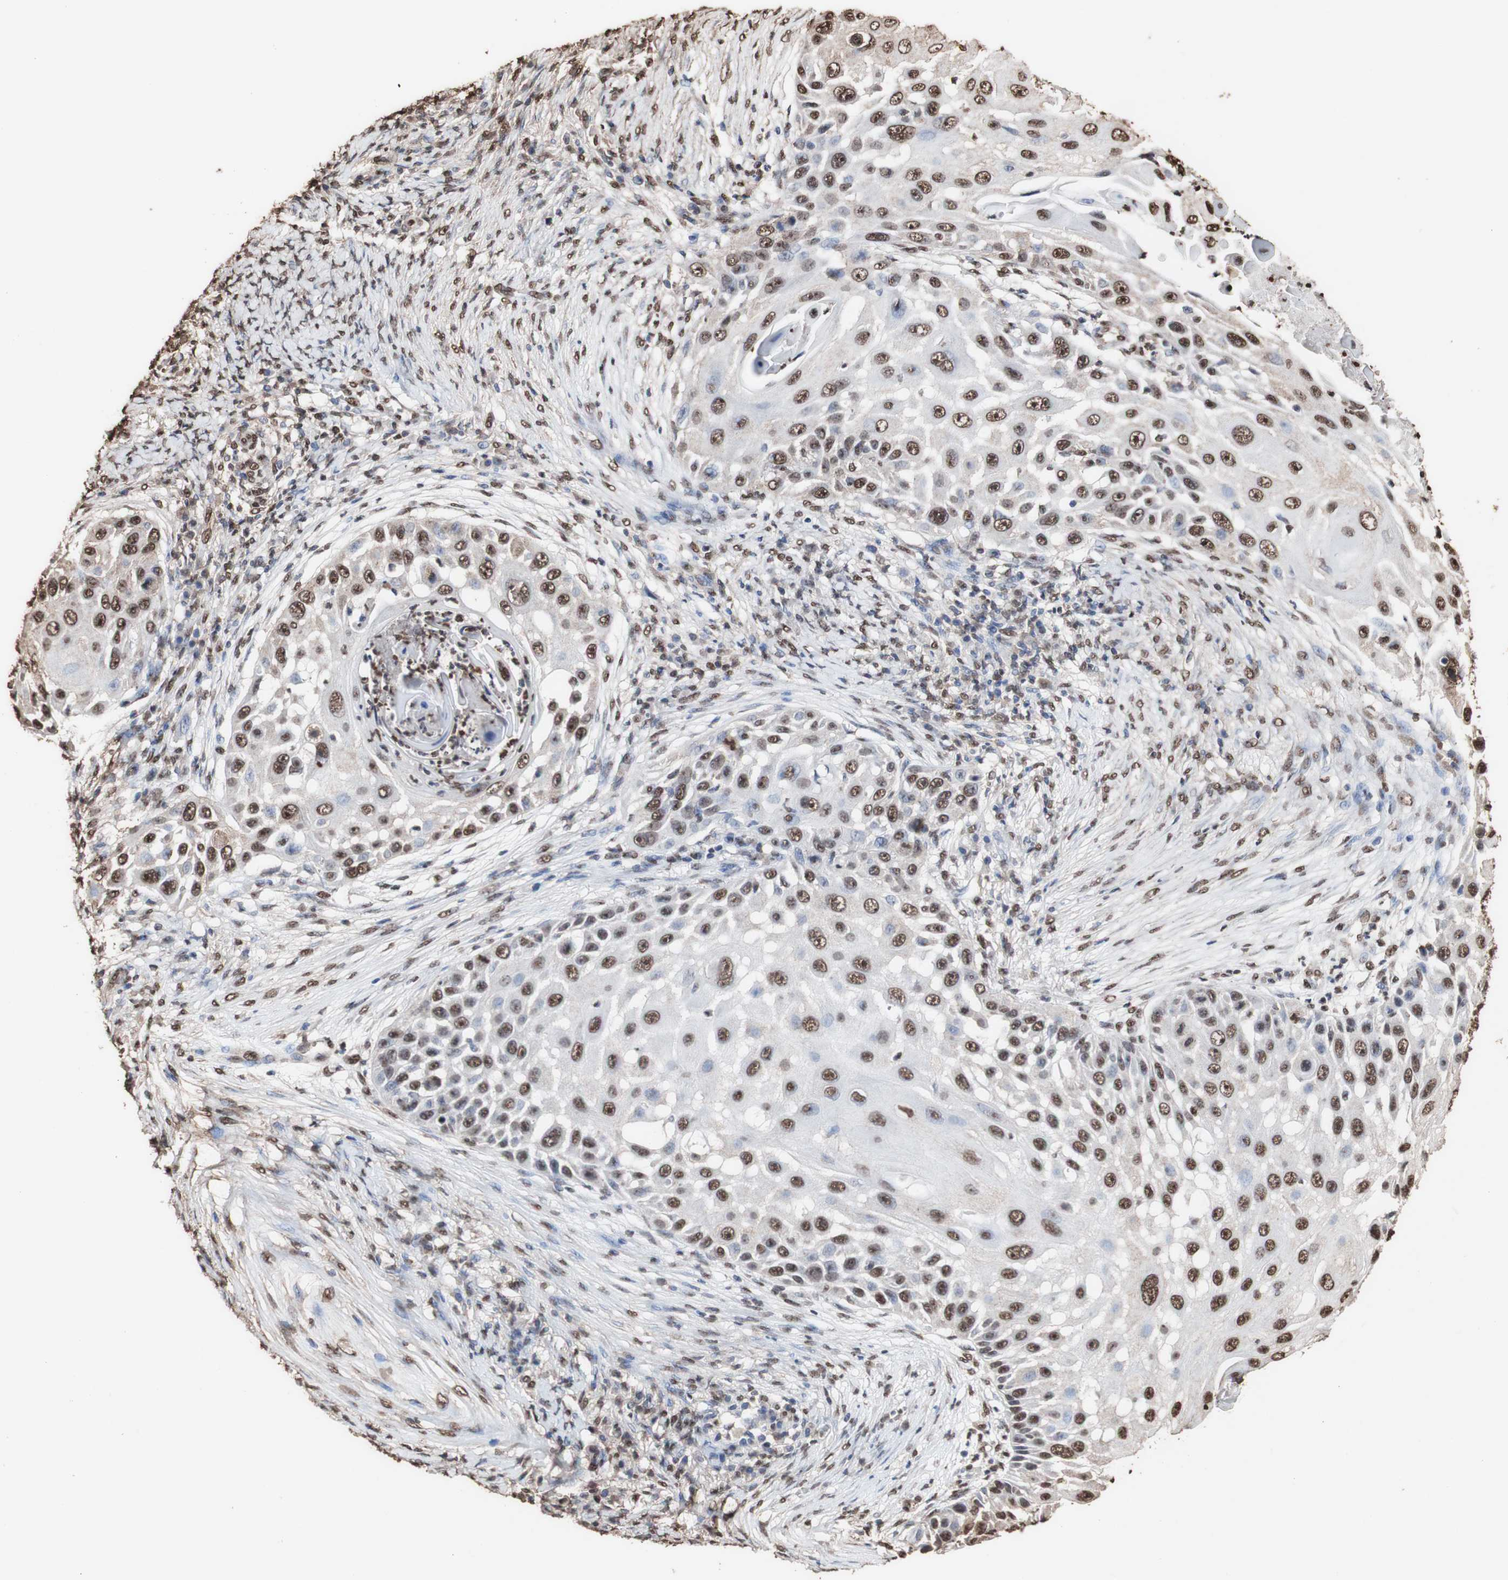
{"staining": {"intensity": "strong", "quantity": ">75%", "location": "cytoplasmic/membranous,nuclear"}, "tissue": "skin cancer", "cell_type": "Tumor cells", "image_type": "cancer", "snomed": [{"axis": "morphology", "description": "Squamous cell carcinoma, NOS"}, {"axis": "topography", "description": "Skin"}], "caption": "DAB (3,3'-diaminobenzidine) immunohistochemical staining of skin cancer demonstrates strong cytoplasmic/membranous and nuclear protein staining in about >75% of tumor cells.", "gene": "PIDD1", "patient": {"sex": "female", "age": 44}}